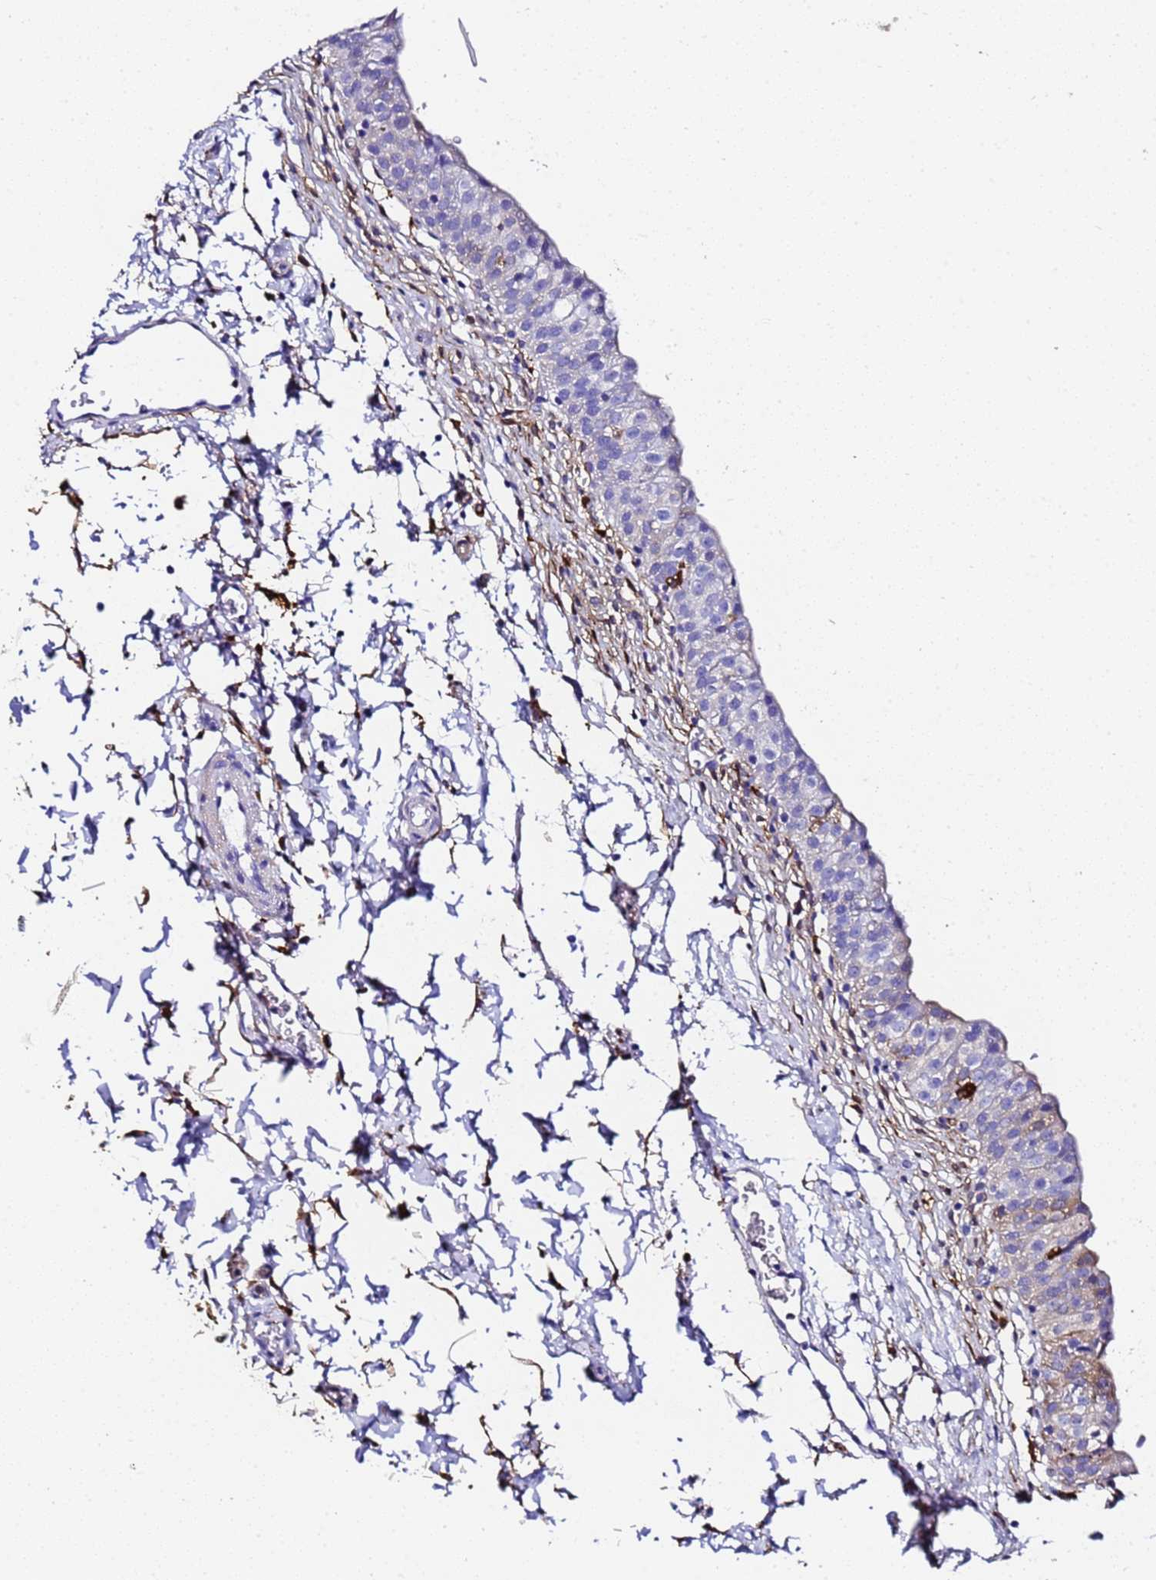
{"staining": {"intensity": "moderate", "quantity": "<25%", "location": "cytoplasmic/membranous"}, "tissue": "urinary bladder", "cell_type": "Urothelial cells", "image_type": "normal", "snomed": [{"axis": "morphology", "description": "Normal tissue, NOS"}, {"axis": "topography", "description": "Urinary bladder"}, {"axis": "topography", "description": "Peripheral nerve tissue"}], "caption": "This image reveals IHC staining of benign human urinary bladder, with low moderate cytoplasmic/membranous expression in about <25% of urothelial cells.", "gene": "FTL", "patient": {"sex": "male", "age": 55}}